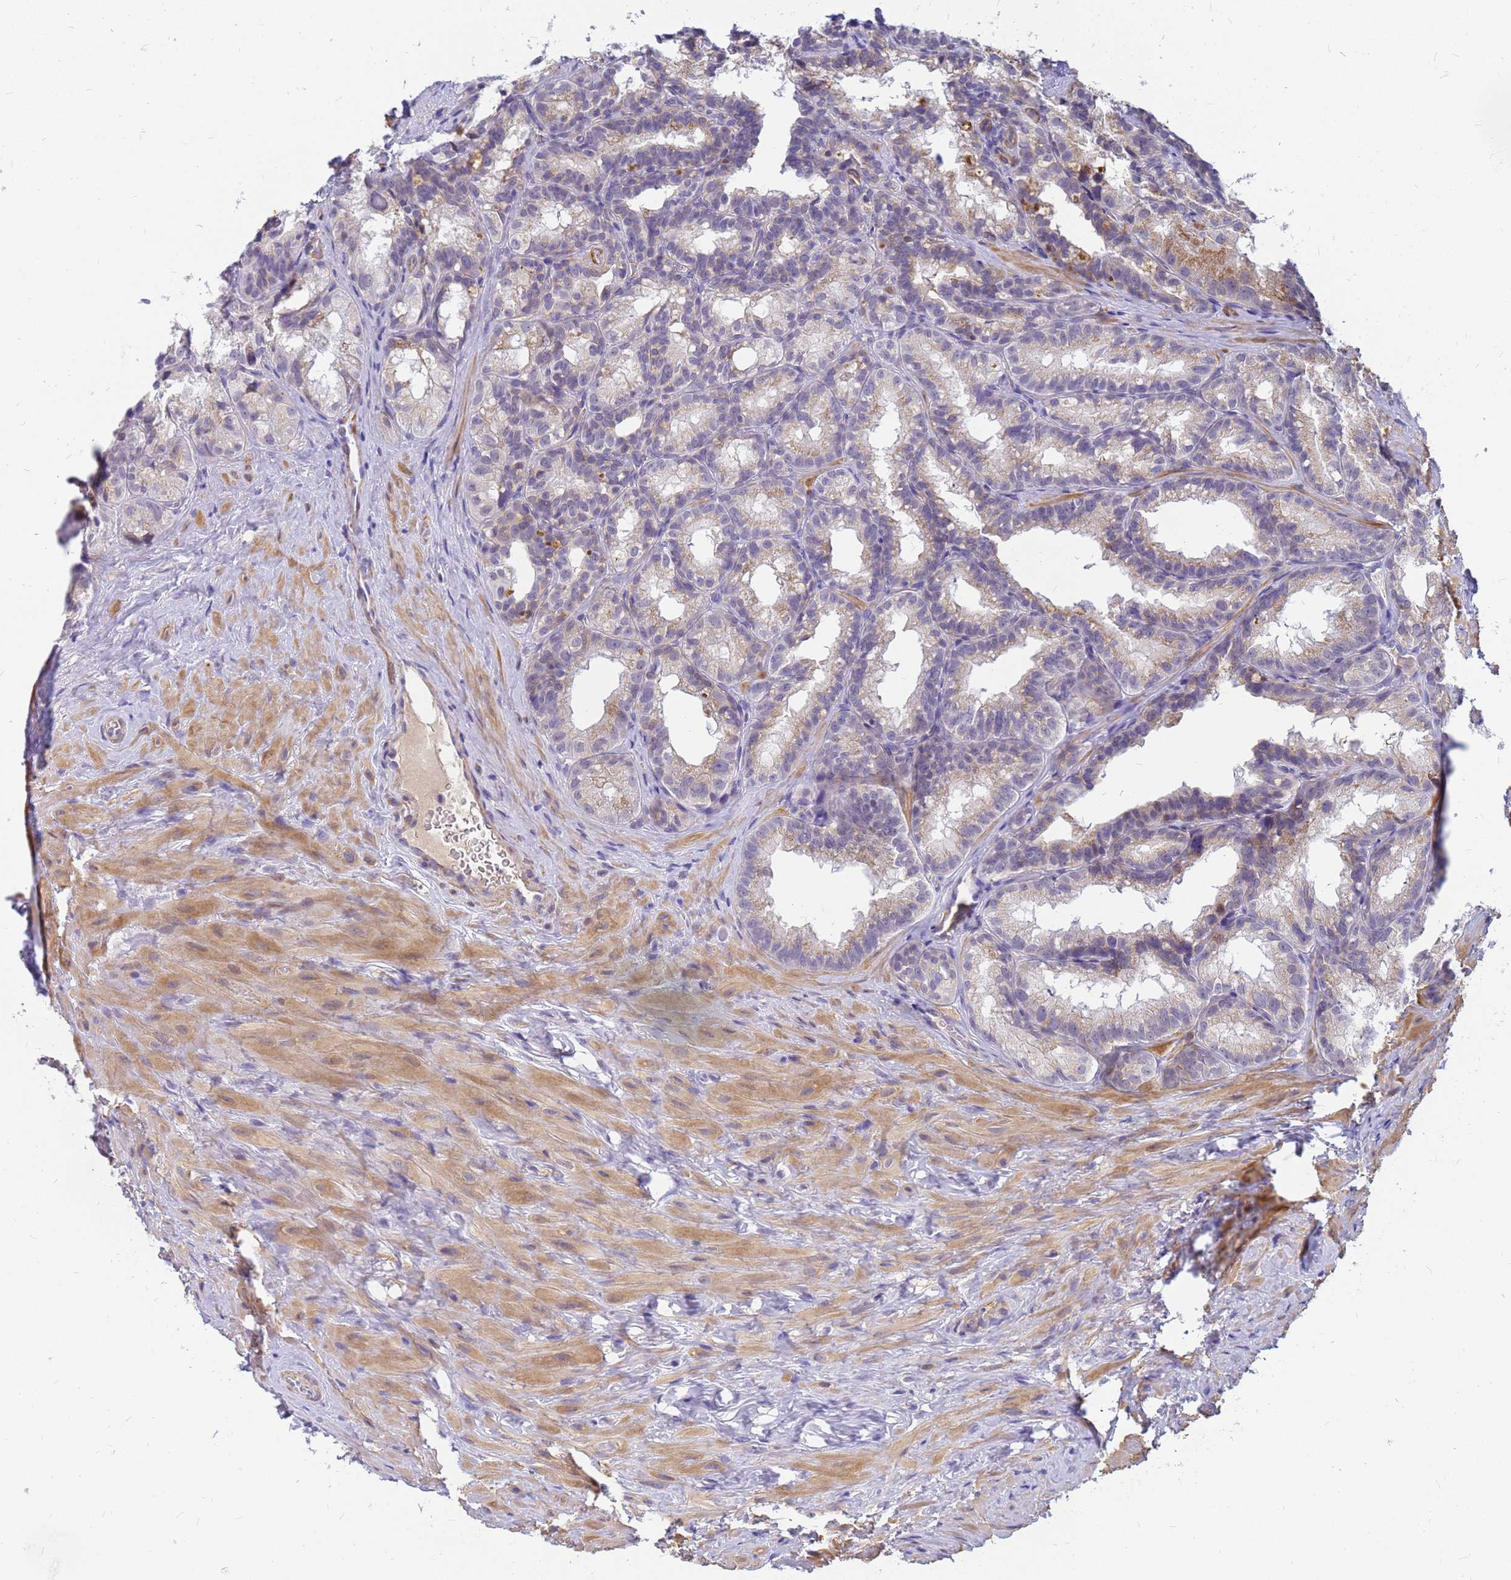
{"staining": {"intensity": "weak", "quantity": "<25%", "location": "cytoplasmic/membranous"}, "tissue": "seminal vesicle", "cell_type": "Glandular cells", "image_type": "normal", "snomed": [{"axis": "morphology", "description": "Normal tissue, NOS"}, {"axis": "topography", "description": "Seminal veicle"}], "caption": "Immunohistochemistry photomicrograph of benign seminal vesicle: human seminal vesicle stained with DAB (3,3'-diaminobenzidine) shows no significant protein staining in glandular cells.", "gene": "SRGAP3", "patient": {"sex": "male", "age": 60}}